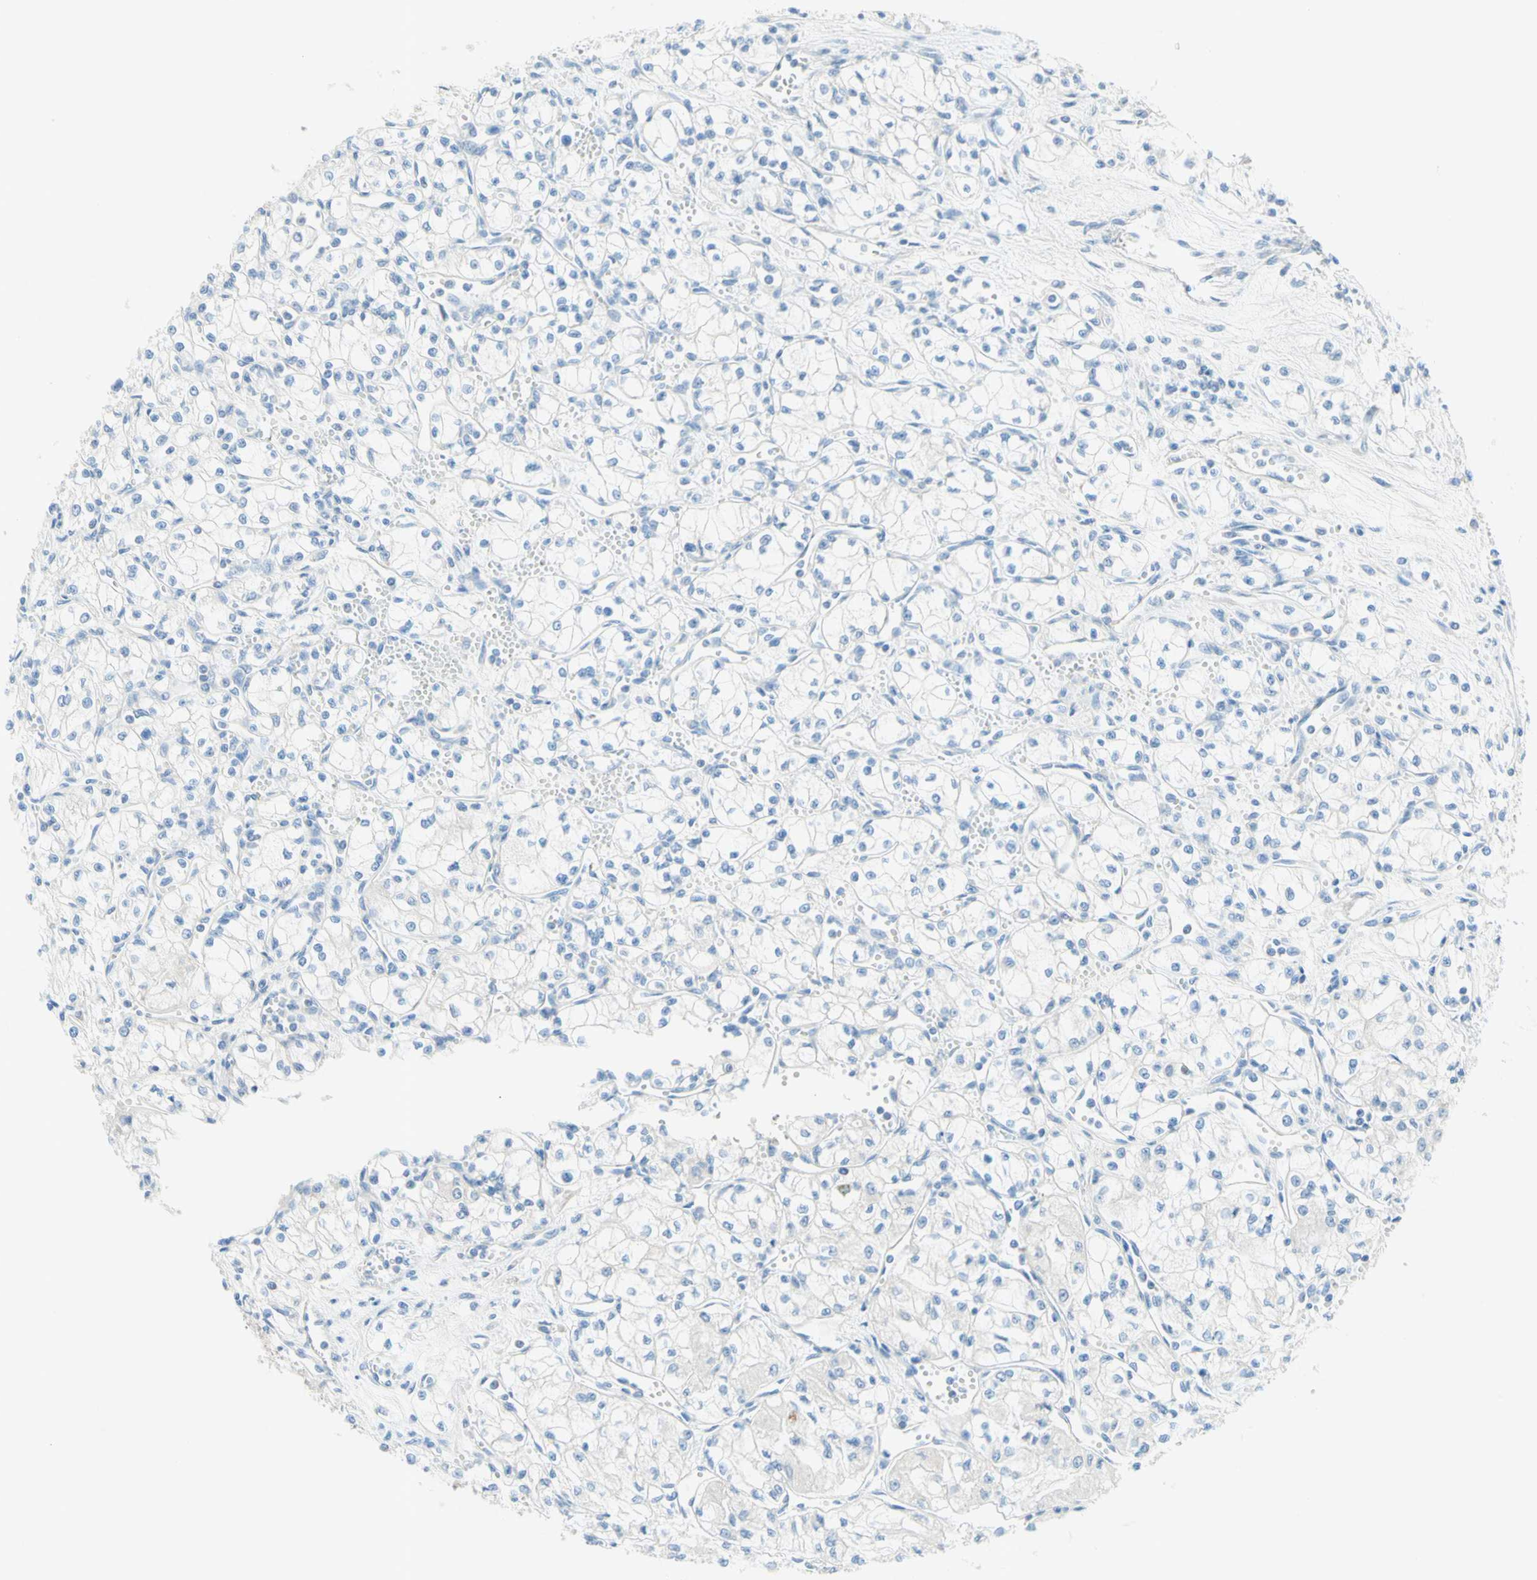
{"staining": {"intensity": "negative", "quantity": "none", "location": "none"}, "tissue": "renal cancer", "cell_type": "Tumor cells", "image_type": "cancer", "snomed": [{"axis": "morphology", "description": "Normal tissue, NOS"}, {"axis": "morphology", "description": "Adenocarcinoma, NOS"}, {"axis": "topography", "description": "Kidney"}], "caption": "High magnification brightfield microscopy of renal cancer (adenocarcinoma) stained with DAB (brown) and counterstained with hematoxylin (blue): tumor cells show no significant expression. (DAB immunohistochemistry (IHC), high magnification).", "gene": "MFF", "patient": {"sex": "male", "age": 59}}